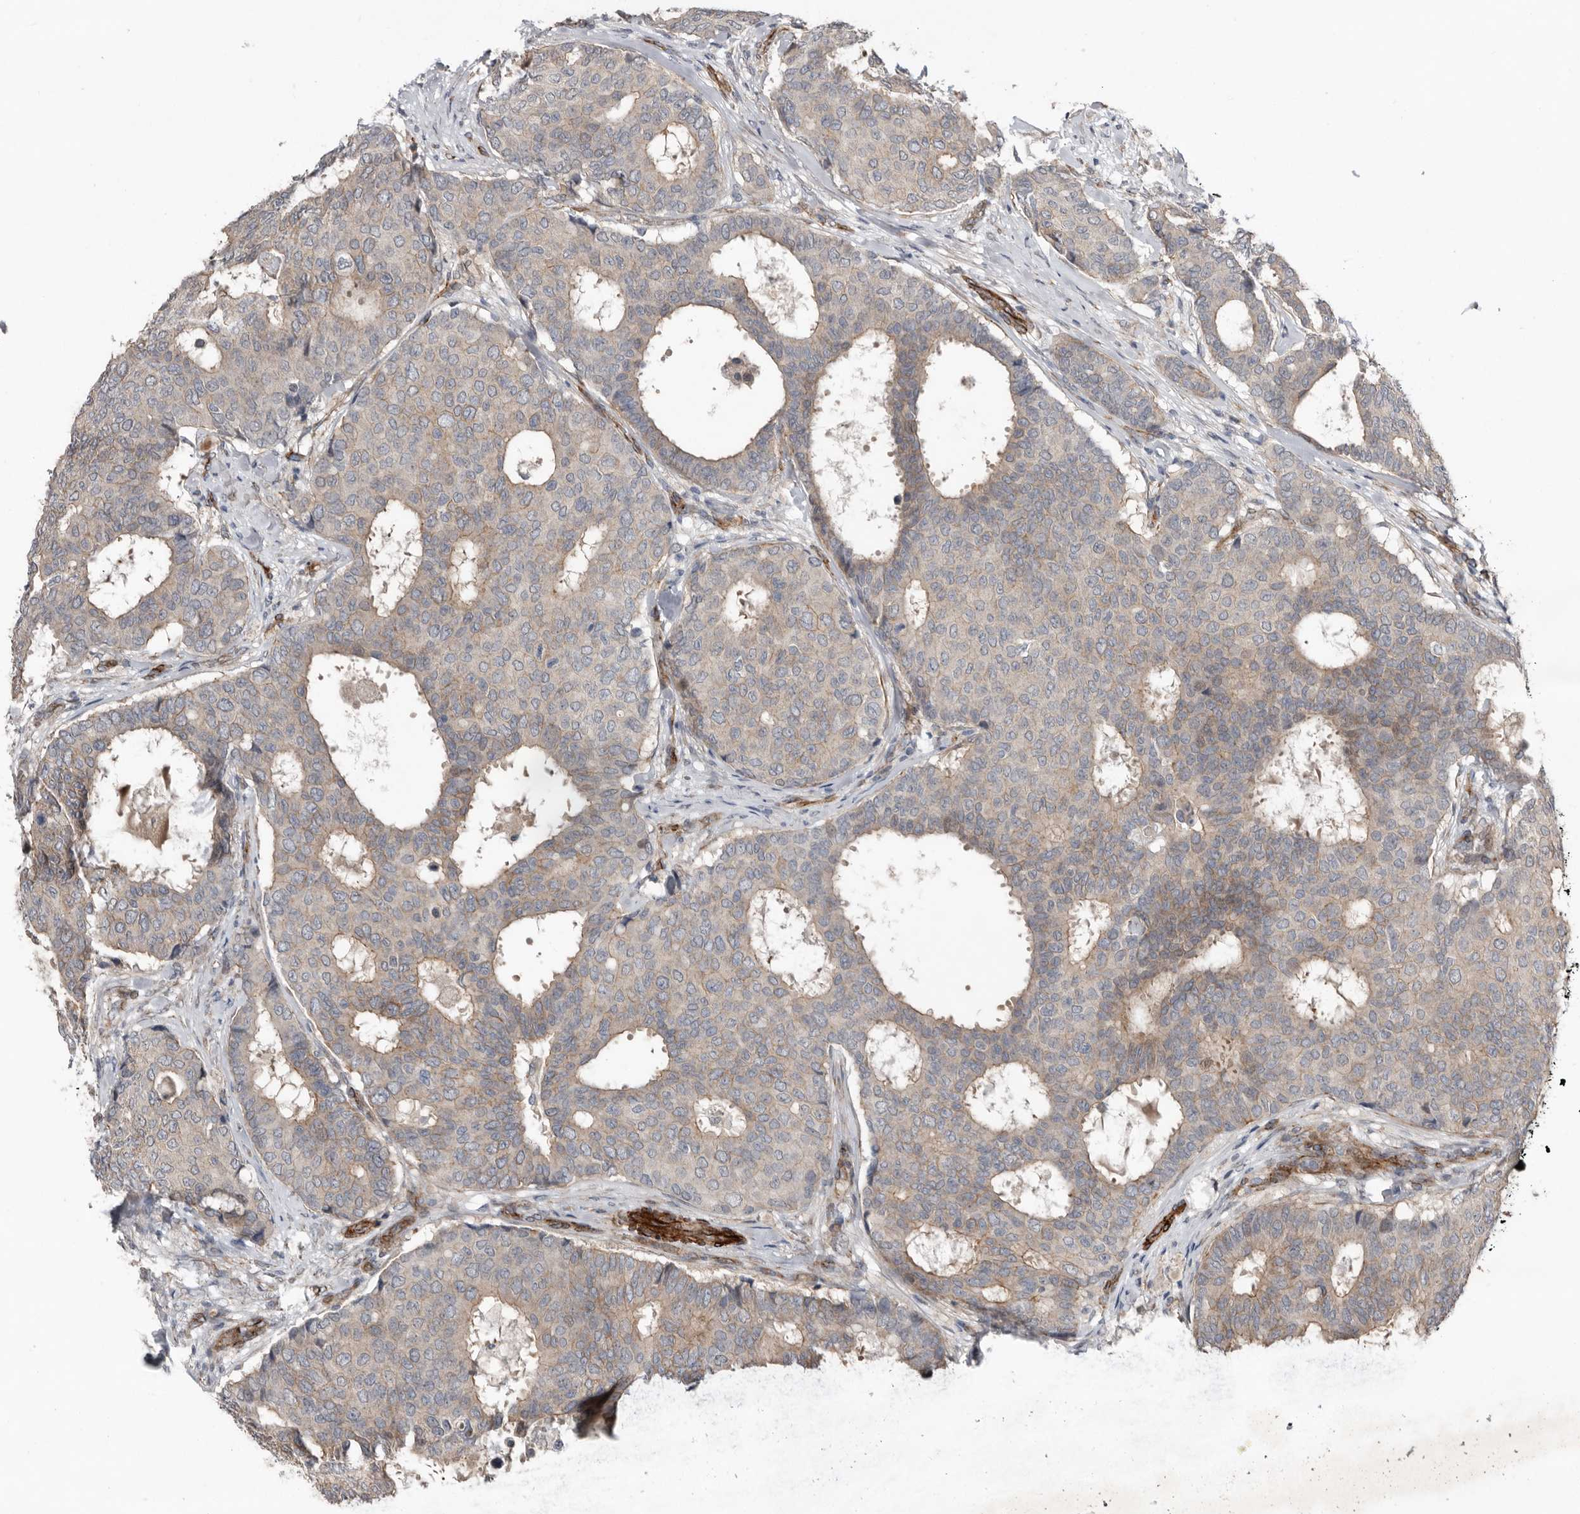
{"staining": {"intensity": "weak", "quantity": "25%-75%", "location": "cytoplasmic/membranous"}, "tissue": "breast cancer", "cell_type": "Tumor cells", "image_type": "cancer", "snomed": [{"axis": "morphology", "description": "Duct carcinoma"}, {"axis": "topography", "description": "Breast"}], "caption": "The micrograph exhibits staining of breast intraductal carcinoma, revealing weak cytoplasmic/membranous protein positivity (brown color) within tumor cells.", "gene": "RANBP17", "patient": {"sex": "female", "age": 75}}